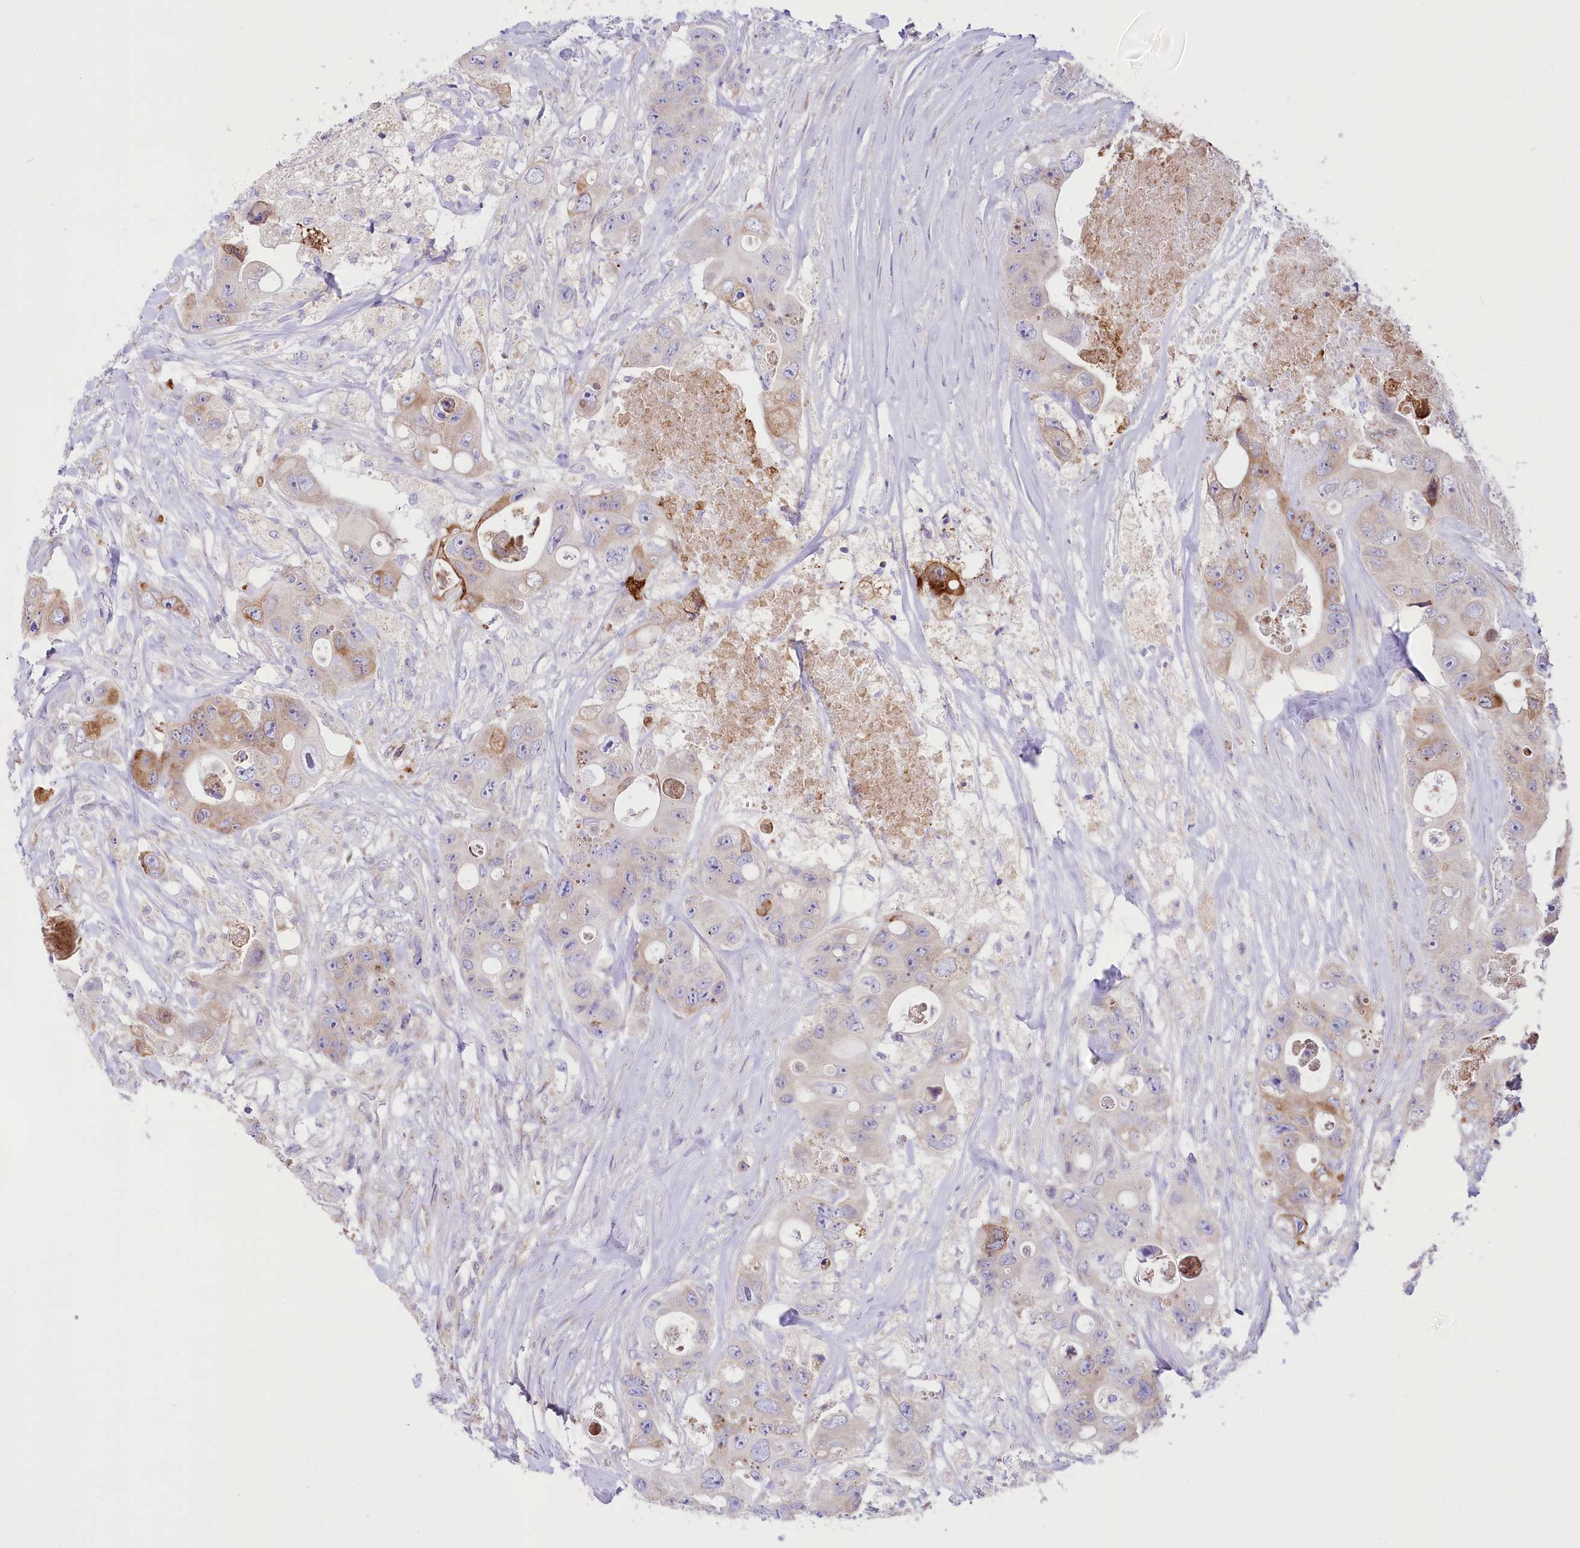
{"staining": {"intensity": "moderate", "quantity": "25%-75%", "location": "cytoplasmic/membranous"}, "tissue": "colorectal cancer", "cell_type": "Tumor cells", "image_type": "cancer", "snomed": [{"axis": "morphology", "description": "Adenocarcinoma, NOS"}, {"axis": "topography", "description": "Colon"}], "caption": "A micrograph of human adenocarcinoma (colorectal) stained for a protein displays moderate cytoplasmic/membranous brown staining in tumor cells.", "gene": "STT3B", "patient": {"sex": "female", "age": 46}}